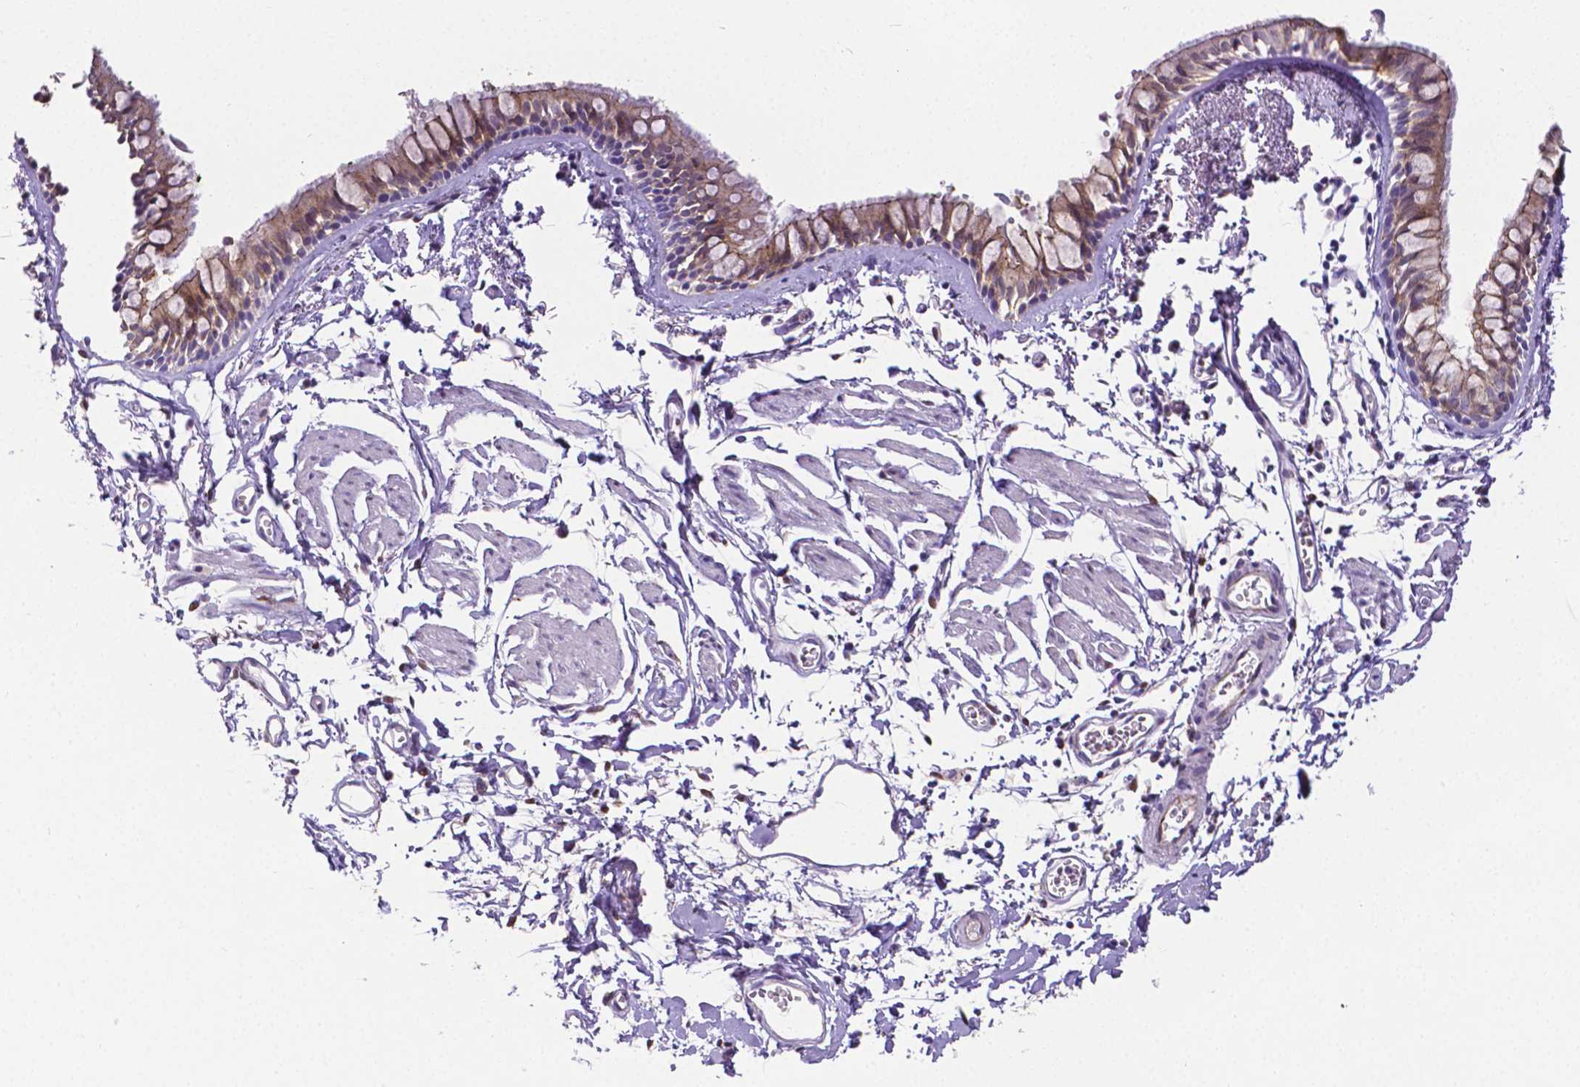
{"staining": {"intensity": "weak", "quantity": "25%-75%", "location": "cytoplasmic/membranous"}, "tissue": "bronchus", "cell_type": "Respiratory epithelial cells", "image_type": "normal", "snomed": [{"axis": "morphology", "description": "Normal tissue, NOS"}, {"axis": "topography", "description": "Cartilage tissue"}, {"axis": "topography", "description": "Bronchus"}], "caption": "Unremarkable bronchus demonstrates weak cytoplasmic/membranous staining in about 25%-75% of respiratory epithelial cells, visualized by immunohistochemistry.", "gene": "OCLN", "patient": {"sex": "female", "age": 59}}